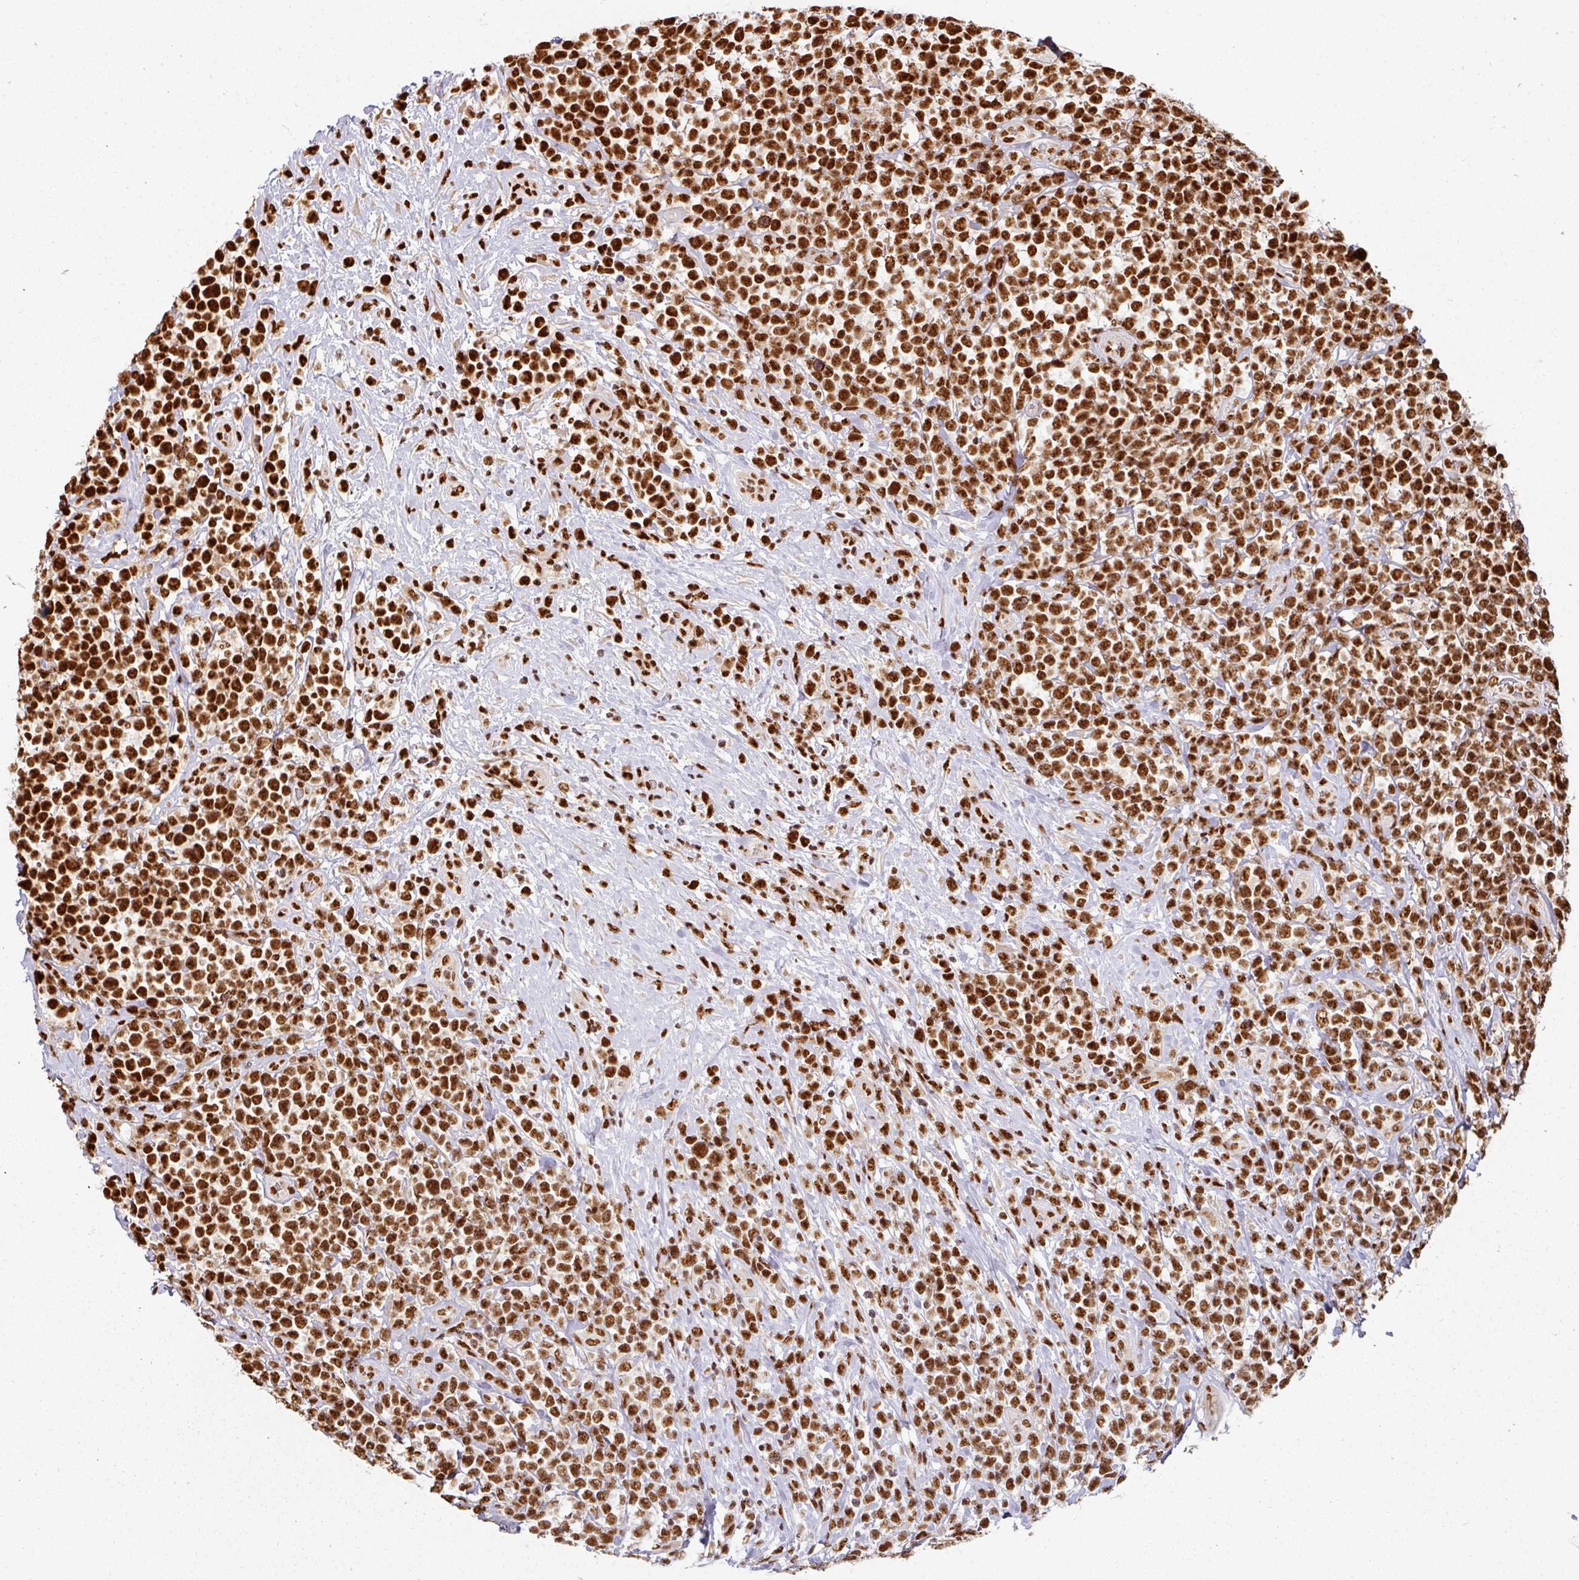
{"staining": {"intensity": "strong", "quantity": ">75%", "location": "nuclear"}, "tissue": "lymphoma", "cell_type": "Tumor cells", "image_type": "cancer", "snomed": [{"axis": "morphology", "description": "Malignant lymphoma, non-Hodgkin's type, High grade"}, {"axis": "topography", "description": "Soft tissue"}], "caption": "Malignant lymphoma, non-Hodgkin's type (high-grade) stained for a protein (brown) shows strong nuclear positive staining in approximately >75% of tumor cells.", "gene": "SIK3", "patient": {"sex": "female", "age": 56}}